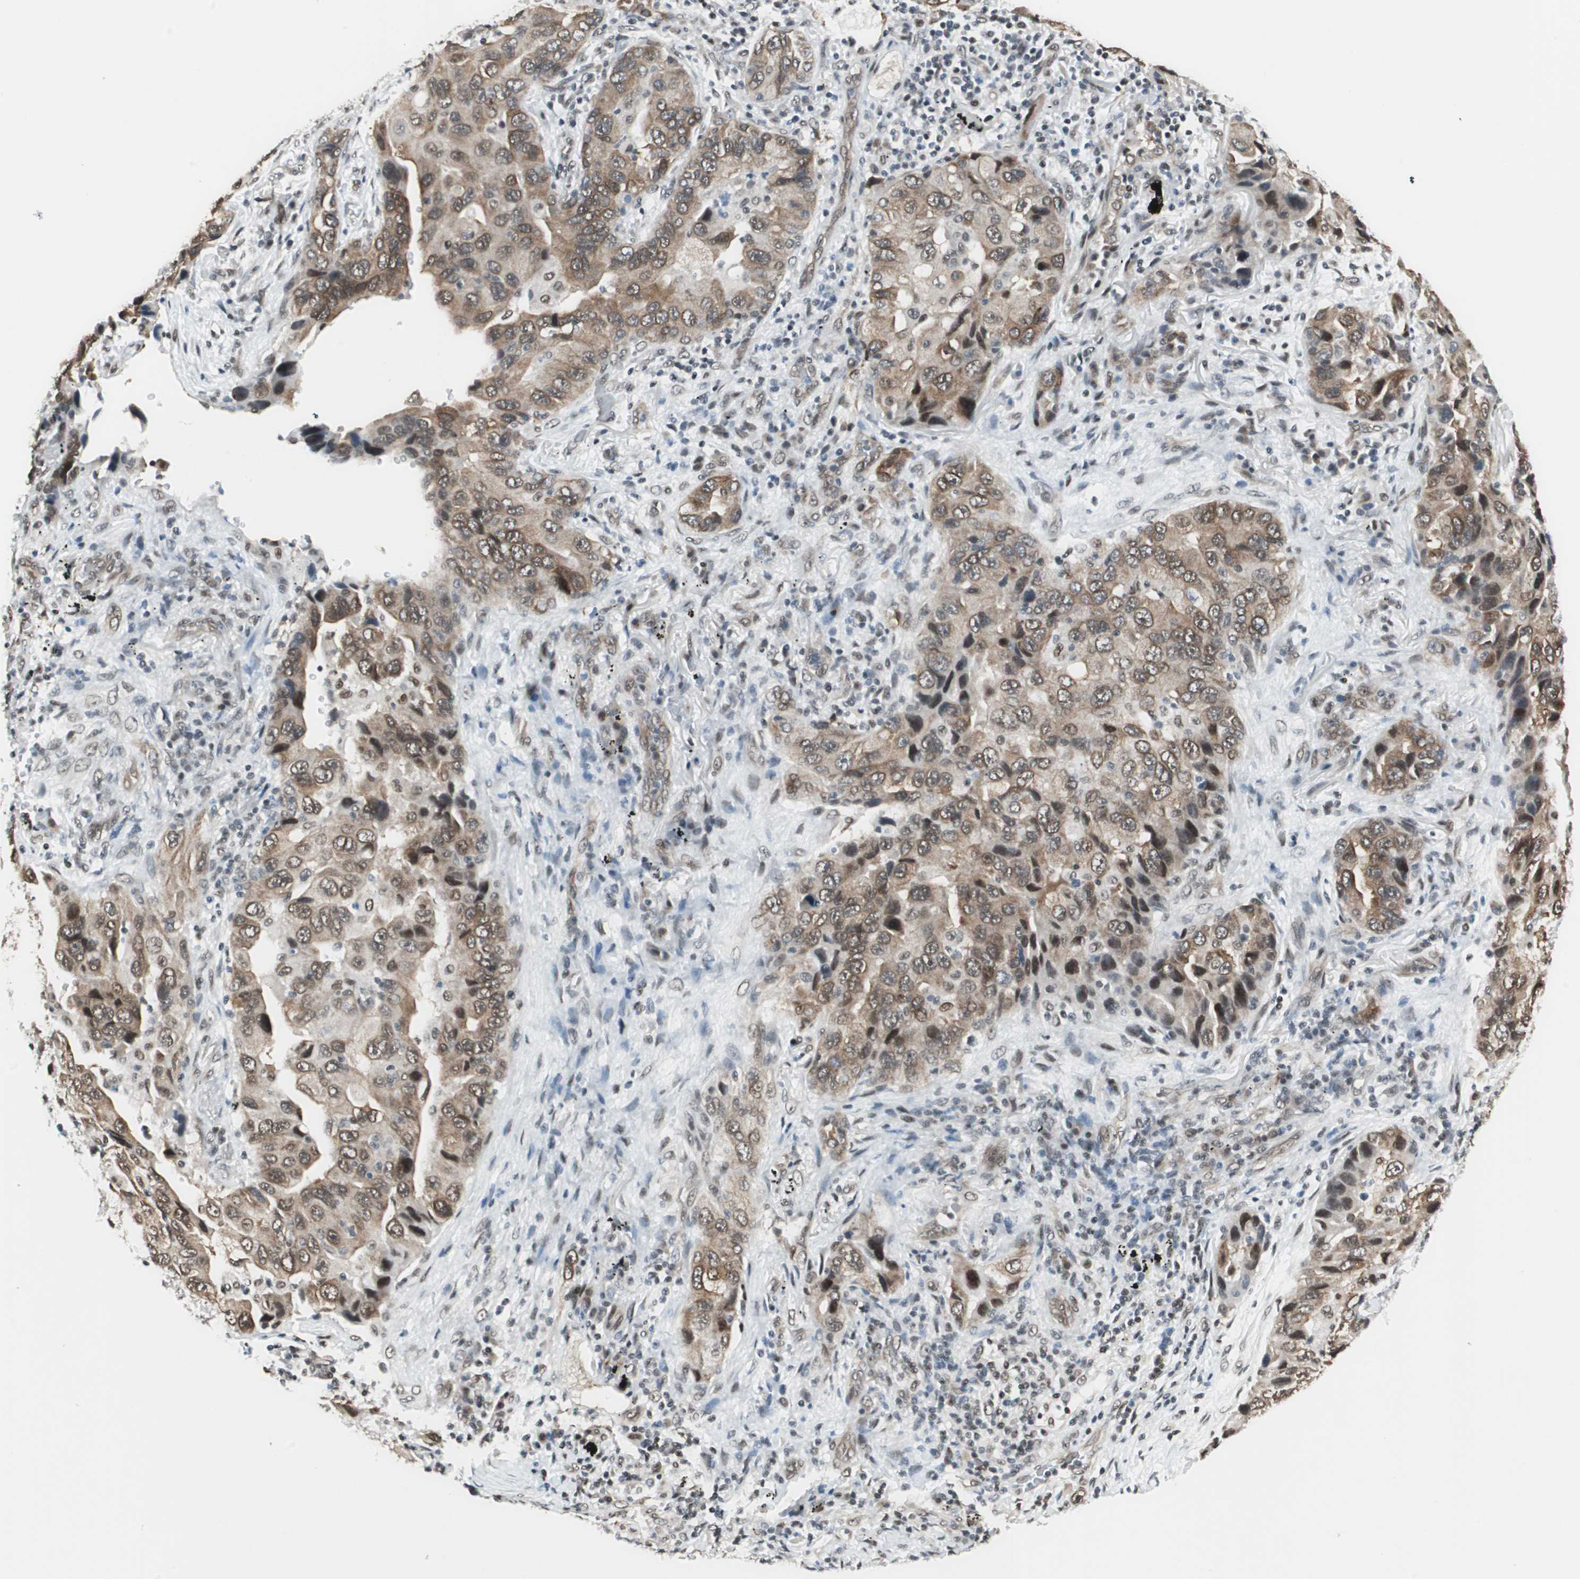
{"staining": {"intensity": "moderate", "quantity": ">75%", "location": "cytoplasmic/membranous,nuclear"}, "tissue": "lung cancer", "cell_type": "Tumor cells", "image_type": "cancer", "snomed": [{"axis": "morphology", "description": "Adenocarcinoma, NOS"}, {"axis": "topography", "description": "Lung"}], "caption": "An image showing moderate cytoplasmic/membranous and nuclear positivity in about >75% of tumor cells in lung adenocarcinoma, as visualized by brown immunohistochemical staining.", "gene": "ZBTB17", "patient": {"sex": "female", "age": 65}}